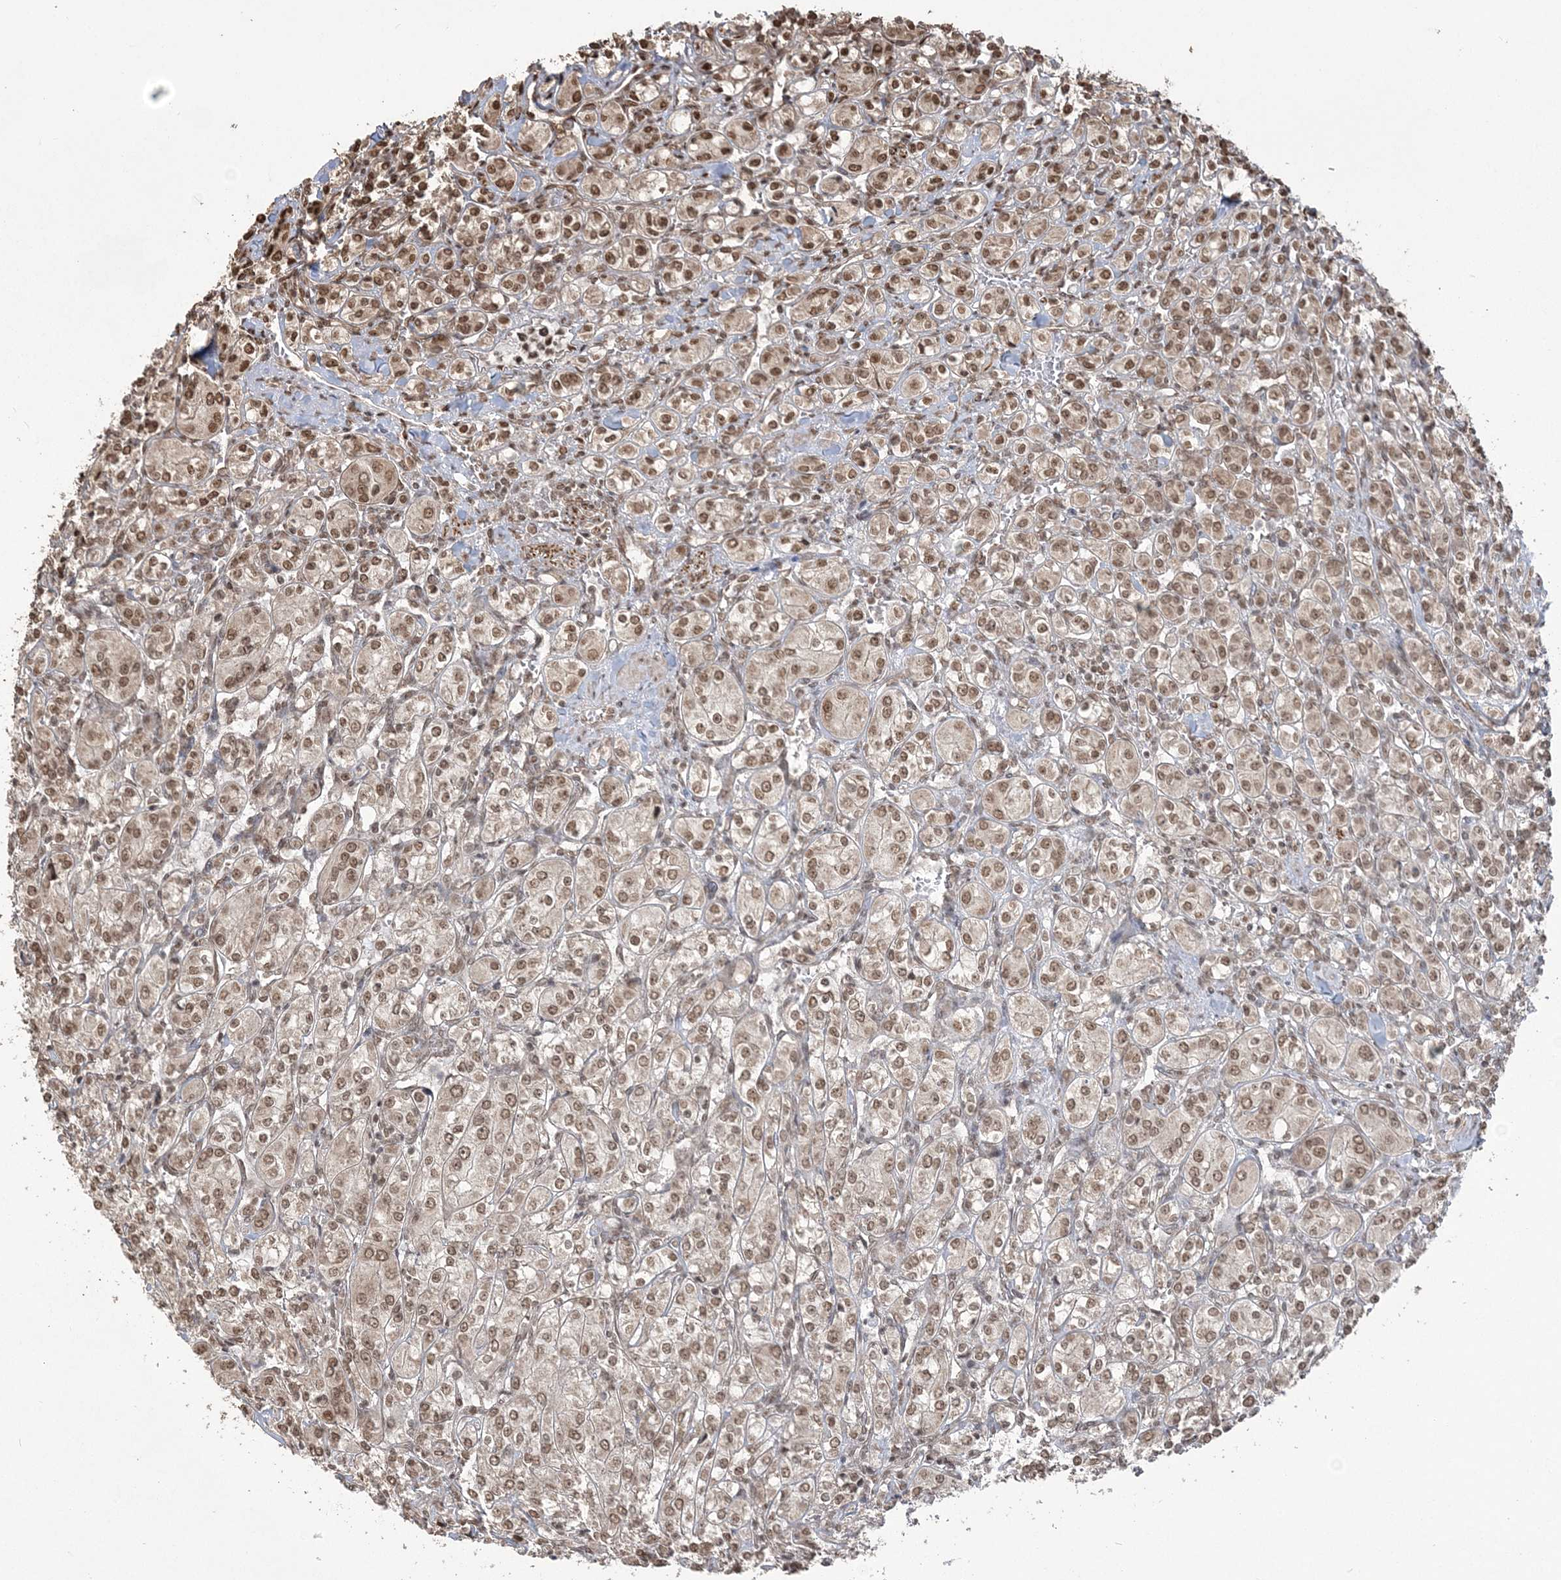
{"staining": {"intensity": "moderate", "quantity": ">75%", "location": "nuclear"}, "tissue": "renal cancer", "cell_type": "Tumor cells", "image_type": "cancer", "snomed": [{"axis": "morphology", "description": "Adenocarcinoma, NOS"}, {"axis": "topography", "description": "Kidney"}], "caption": "Immunohistochemical staining of human renal cancer shows medium levels of moderate nuclear protein expression in approximately >75% of tumor cells.", "gene": "ZNF839", "patient": {"sex": "male", "age": 77}}